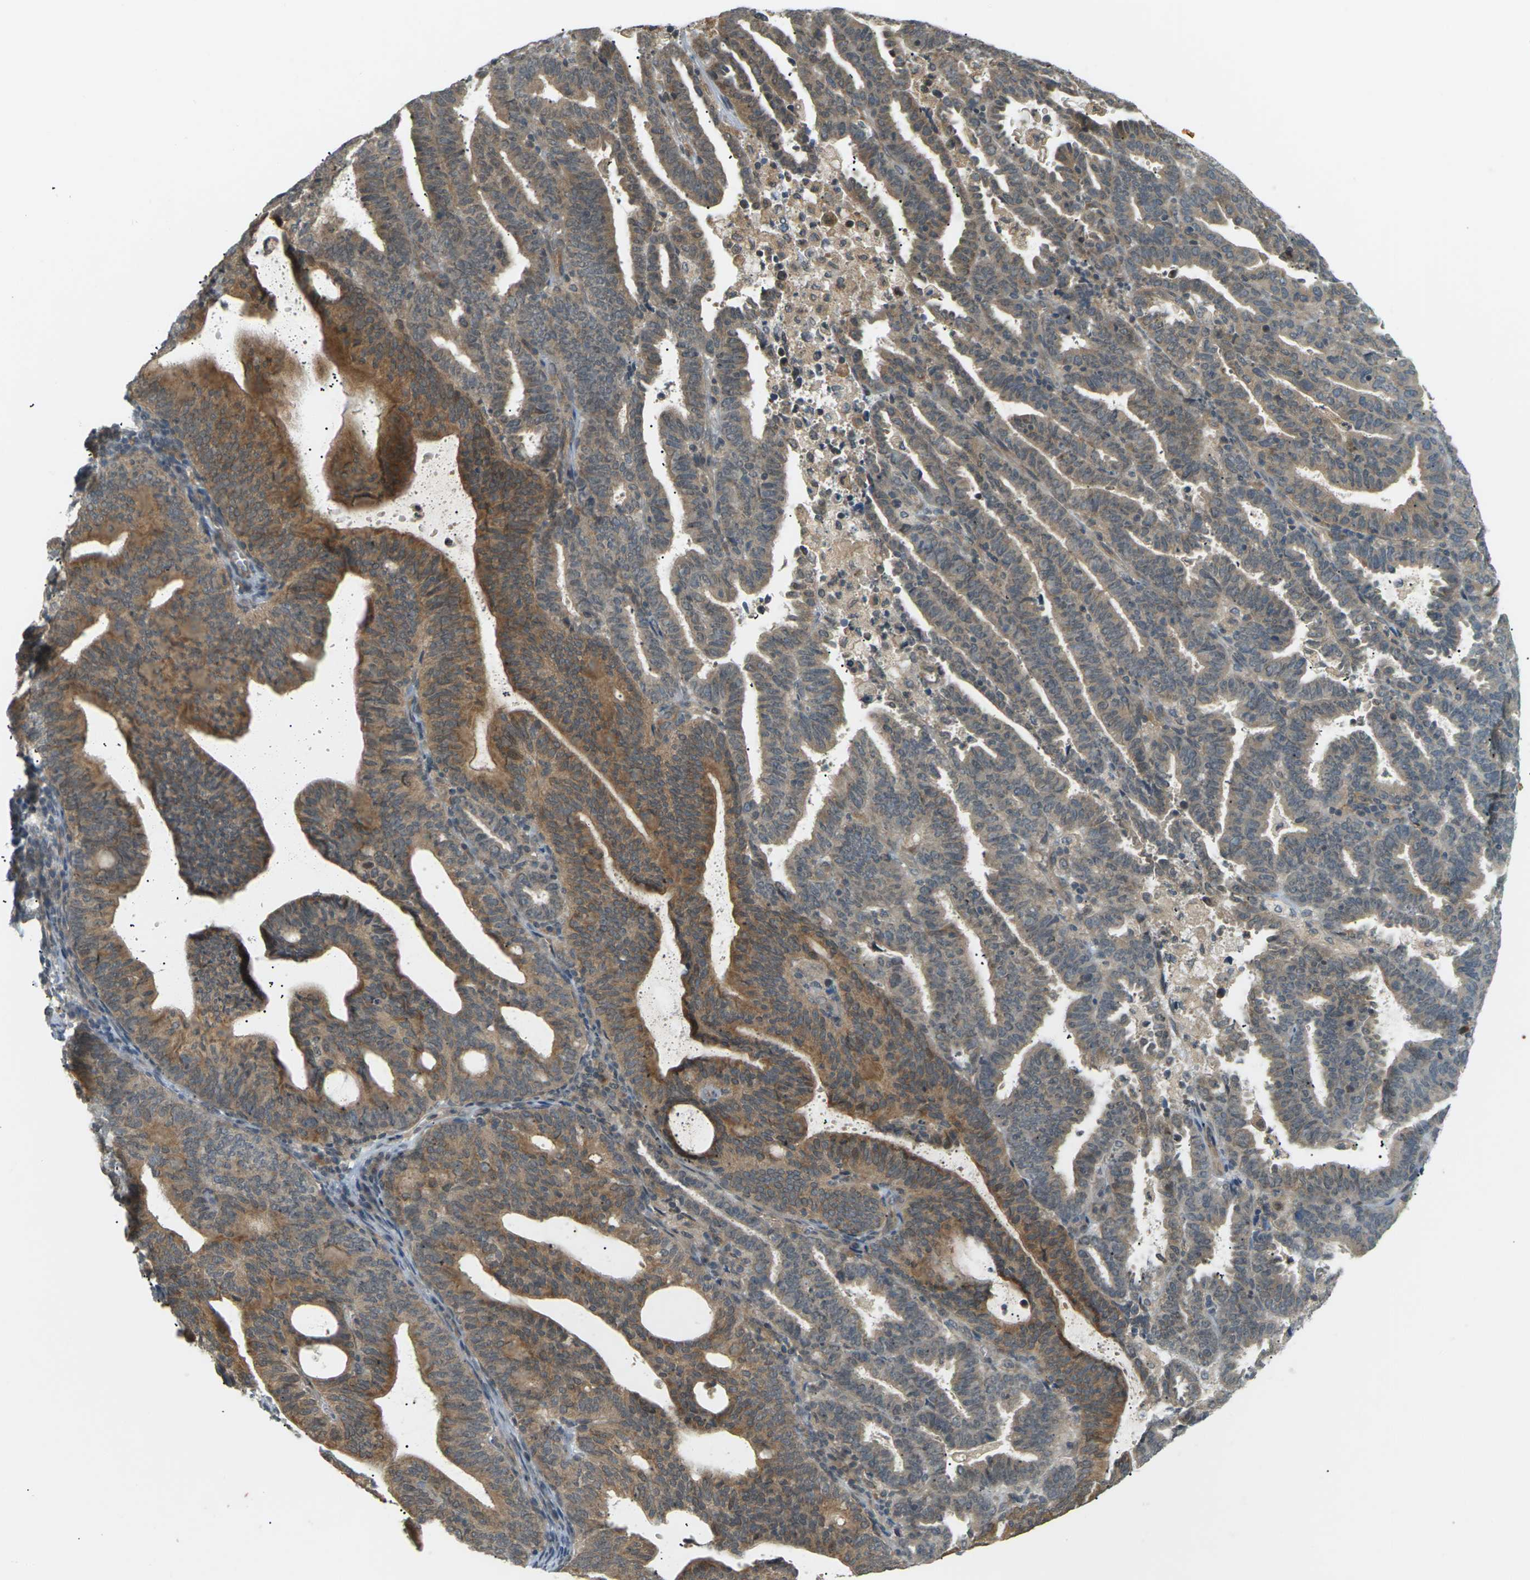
{"staining": {"intensity": "weak", "quantity": ">75%", "location": "cytoplasmic/membranous"}, "tissue": "endometrial cancer", "cell_type": "Tumor cells", "image_type": "cancer", "snomed": [{"axis": "morphology", "description": "Adenocarcinoma, NOS"}, {"axis": "topography", "description": "Uterus"}], "caption": "Brown immunohistochemical staining in endometrial cancer (adenocarcinoma) shows weak cytoplasmic/membranous positivity in about >75% of tumor cells. (DAB = brown stain, brightfield microscopy at high magnification).", "gene": "SOCS6", "patient": {"sex": "female", "age": 83}}